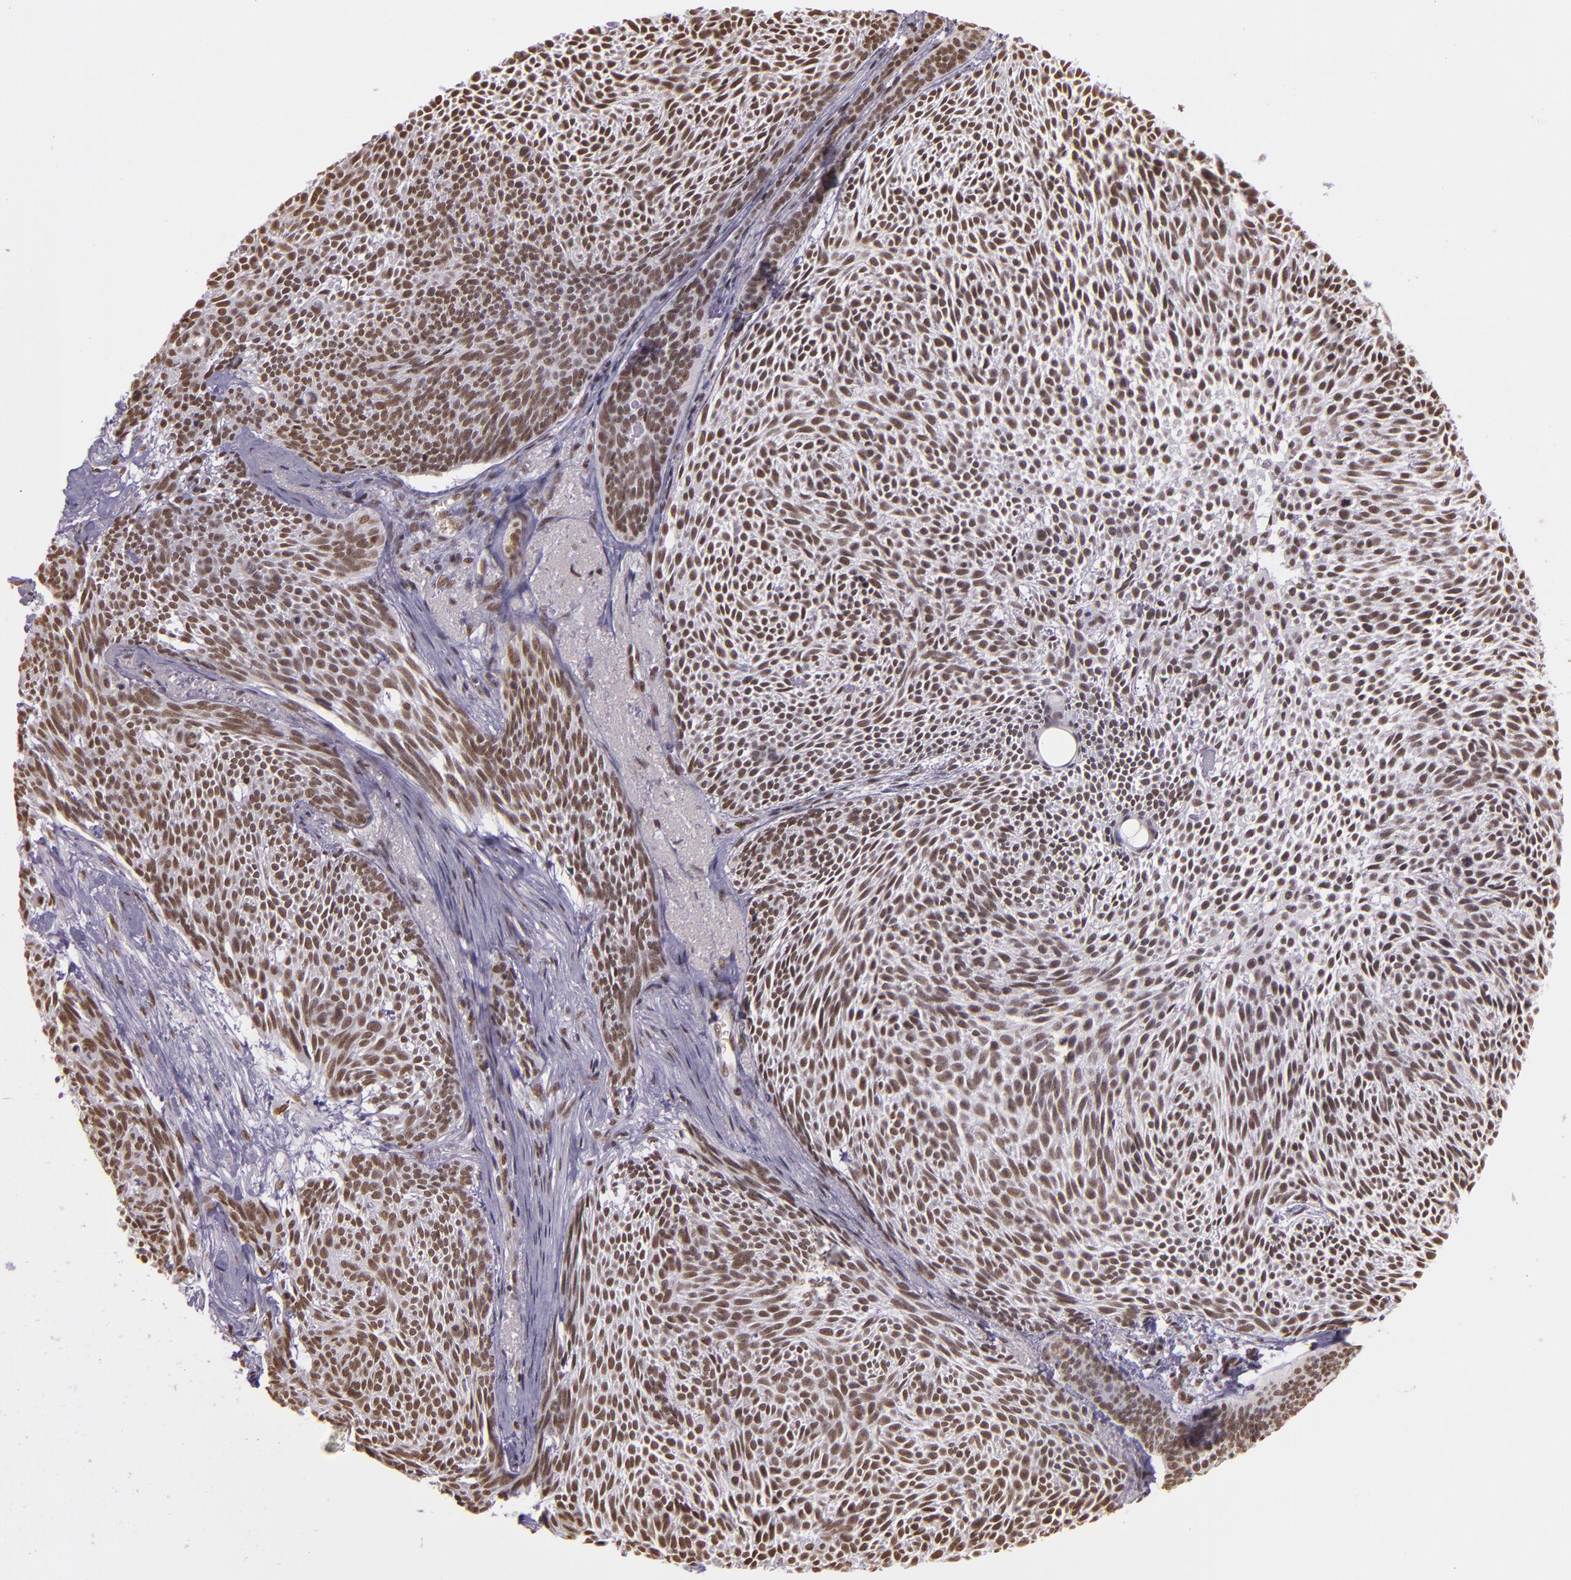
{"staining": {"intensity": "moderate", "quantity": ">75%", "location": "nuclear"}, "tissue": "skin cancer", "cell_type": "Tumor cells", "image_type": "cancer", "snomed": [{"axis": "morphology", "description": "Basal cell carcinoma"}, {"axis": "topography", "description": "Skin"}], "caption": "Immunohistochemistry (IHC) photomicrograph of neoplastic tissue: skin cancer stained using immunohistochemistry (IHC) demonstrates medium levels of moderate protein expression localized specifically in the nuclear of tumor cells, appearing as a nuclear brown color.", "gene": "USF1", "patient": {"sex": "male", "age": 84}}